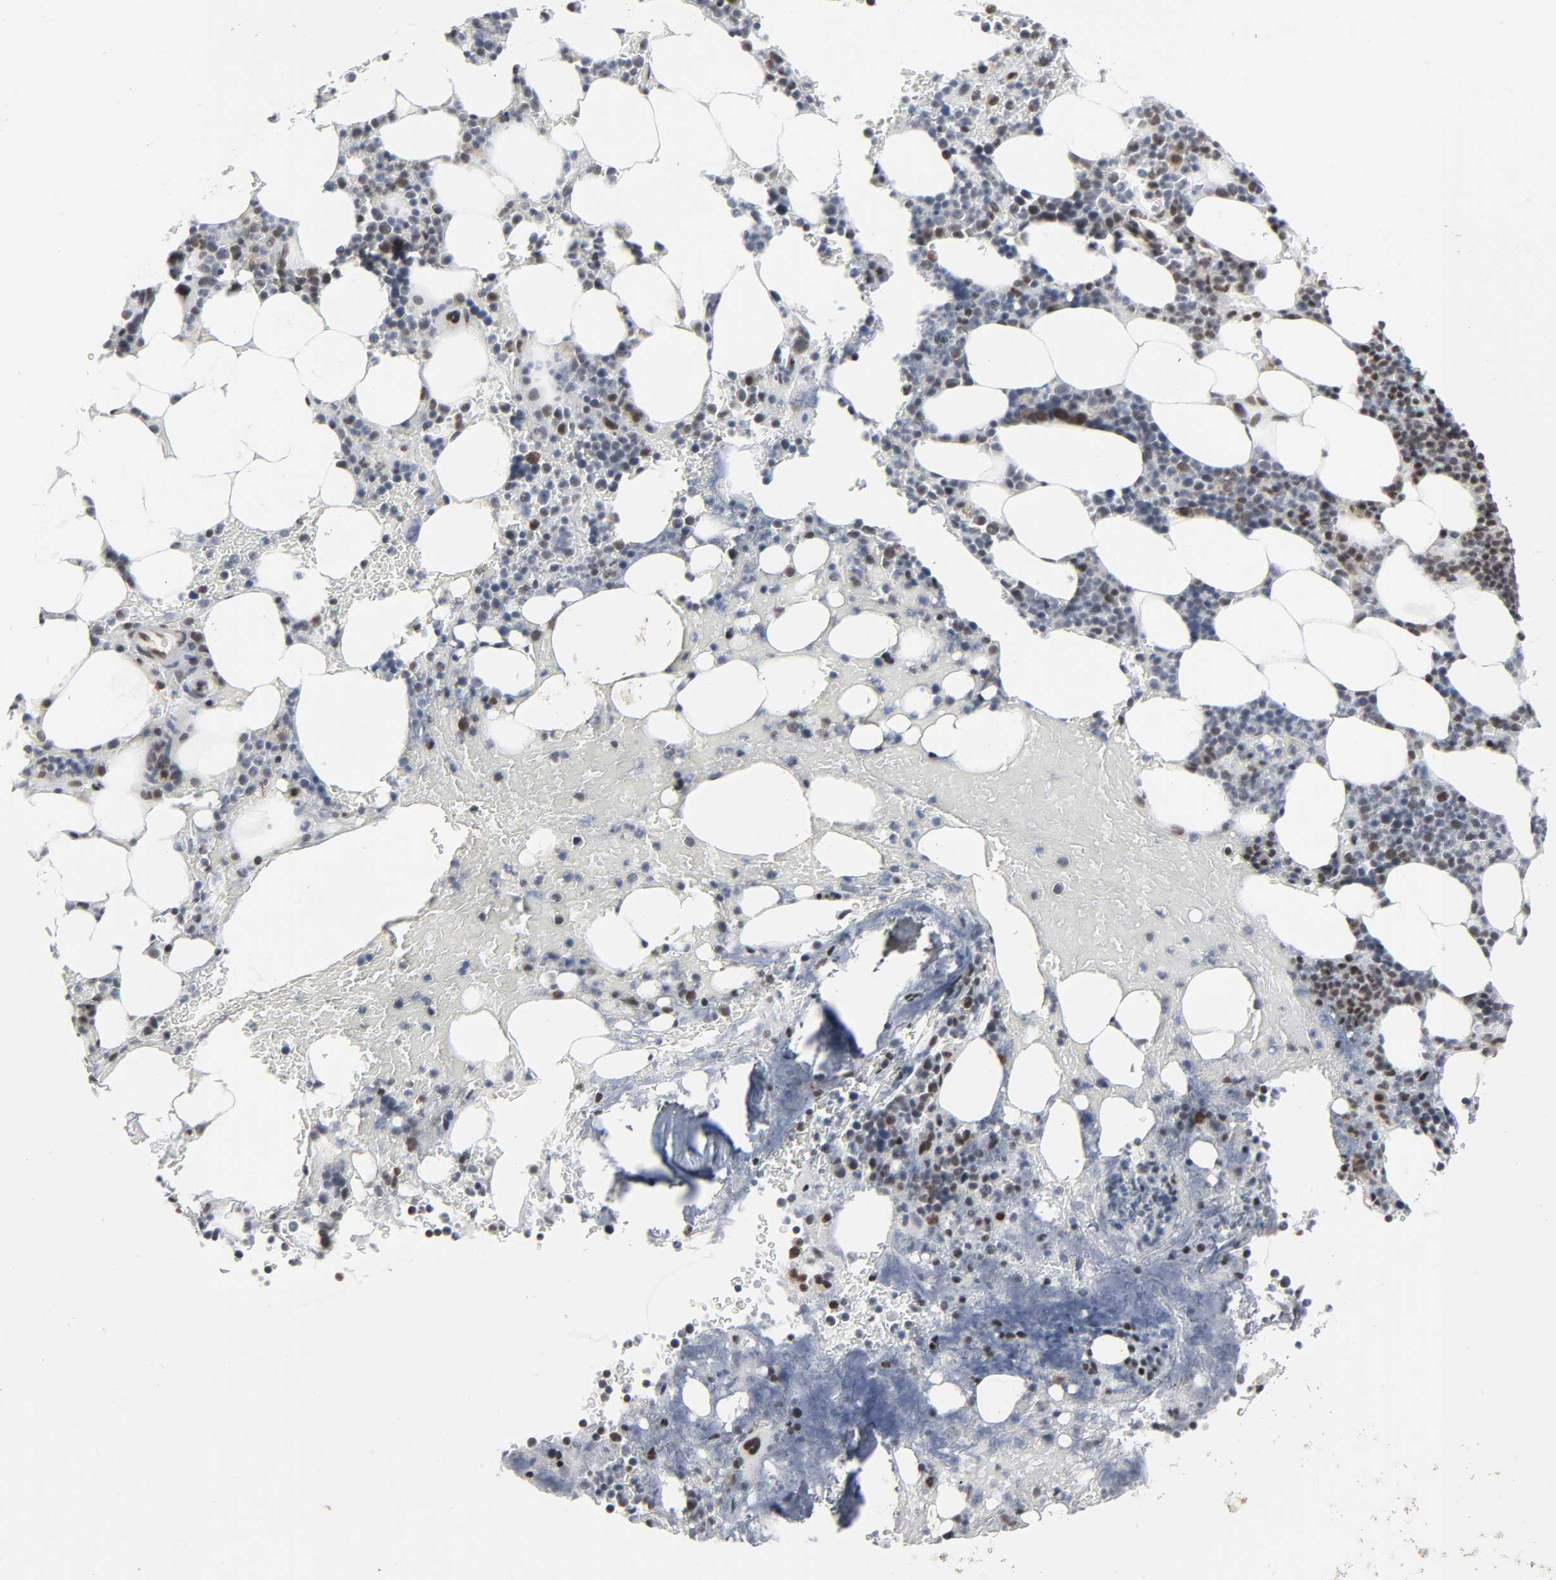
{"staining": {"intensity": "weak", "quantity": "<25%", "location": "nuclear"}, "tissue": "bone marrow", "cell_type": "Hematopoietic cells", "image_type": "normal", "snomed": [{"axis": "morphology", "description": "Normal tissue, NOS"}, {"axis": "topography", "description": "Bone marrow"}], "caption": "Benign bone marrow was stained to show a protein in brown. There is no significant staining in hematopoietic cells.", "gene": "MUC1", "patient": {"sex": "female", "age": 73}}